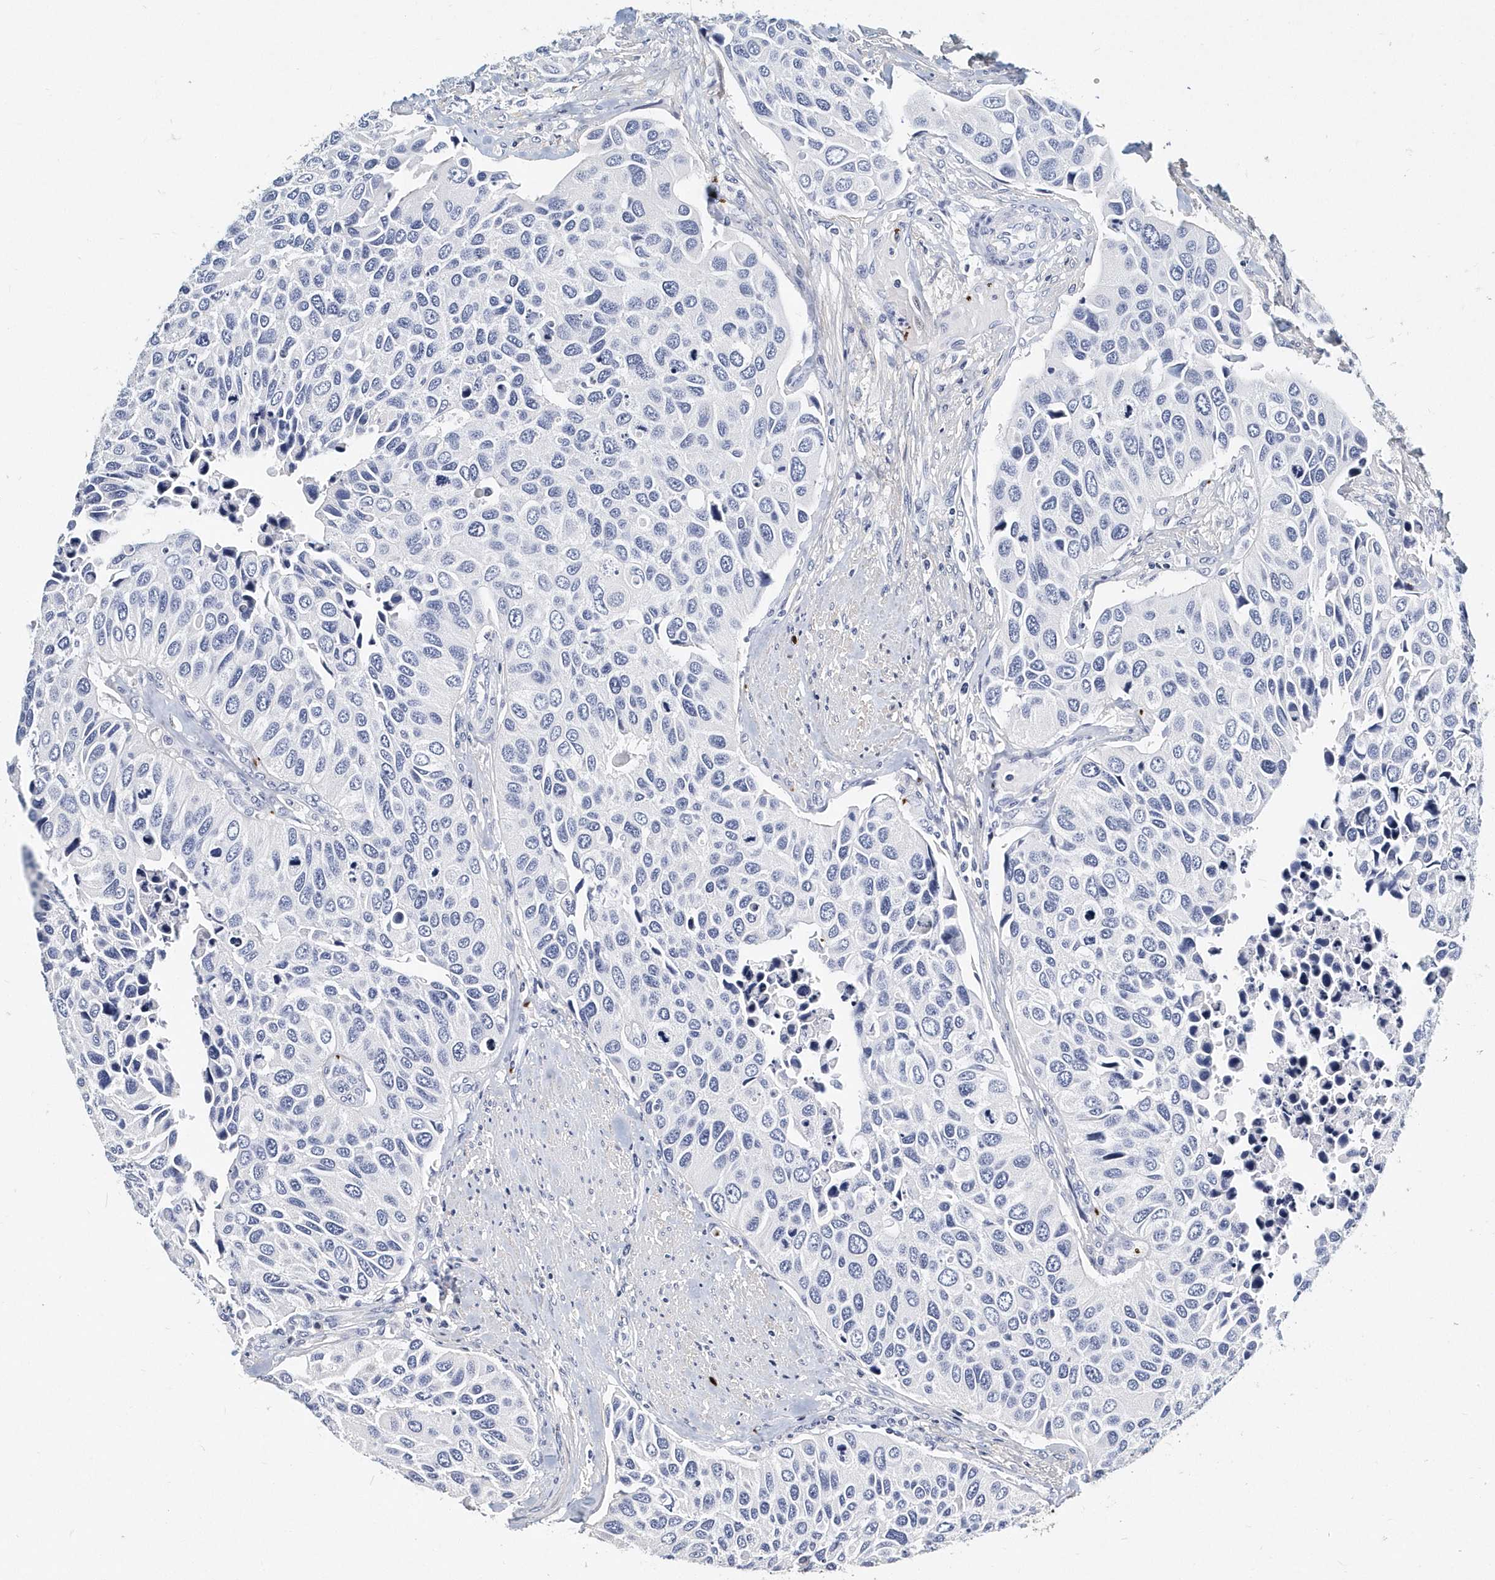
{"staining": {"intensity": "negative", "quantity": "none", "location": "none"}, "tissue": "urothelial cancer", "cell_type": "Tumor cells", "image_type": "cancer", "snomed": [{"axis": "morphology", "description": "Urothelial carcinoma, High grade"}, {"axis": "topography", "description": "Urinary bladder"}], "caption": "The immunohistochemistry histopathology image has no significant staining in tumor cells of high-grade urothelial carcinoma tissue.", "gene": "ITGA2B", "patient": {"sex": "male", "age": 74}}